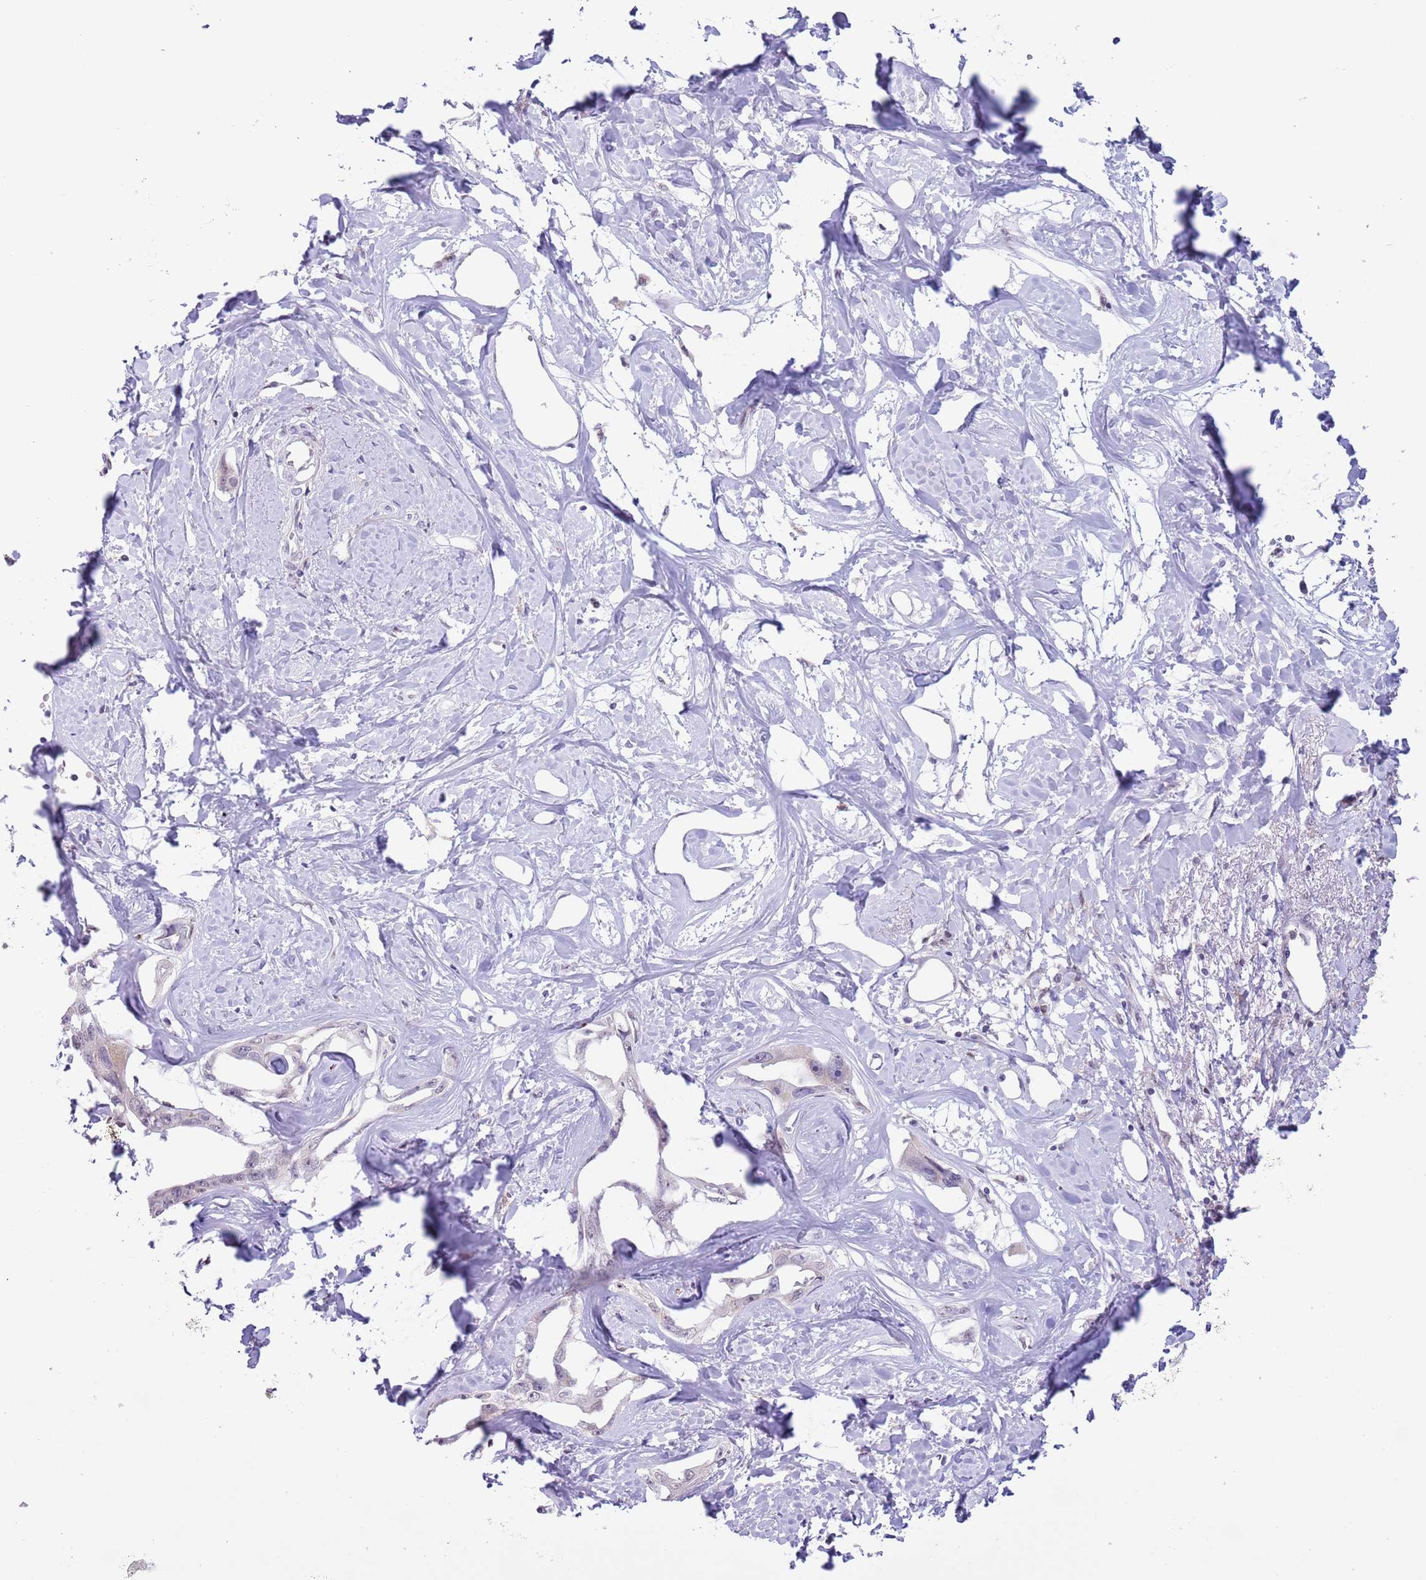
{"staining": {"intensity": "weak", "quantity": "<25%", "location": "nuclear"}, "tissue": "liver cancer", "cell_type": "Tumor cells", "image_type": "cancer", "snomed": [{"axis": "morphology", "description": "Cholangiocarcinoma"}, {"axis": "topography", "description": "Liver"}], "caption": "Tumor cells are negative for protein expression in human cholangiocarcinoma (liver).", "gene": "ZNF576", "patient": {"sex": "male", "age": 59}}